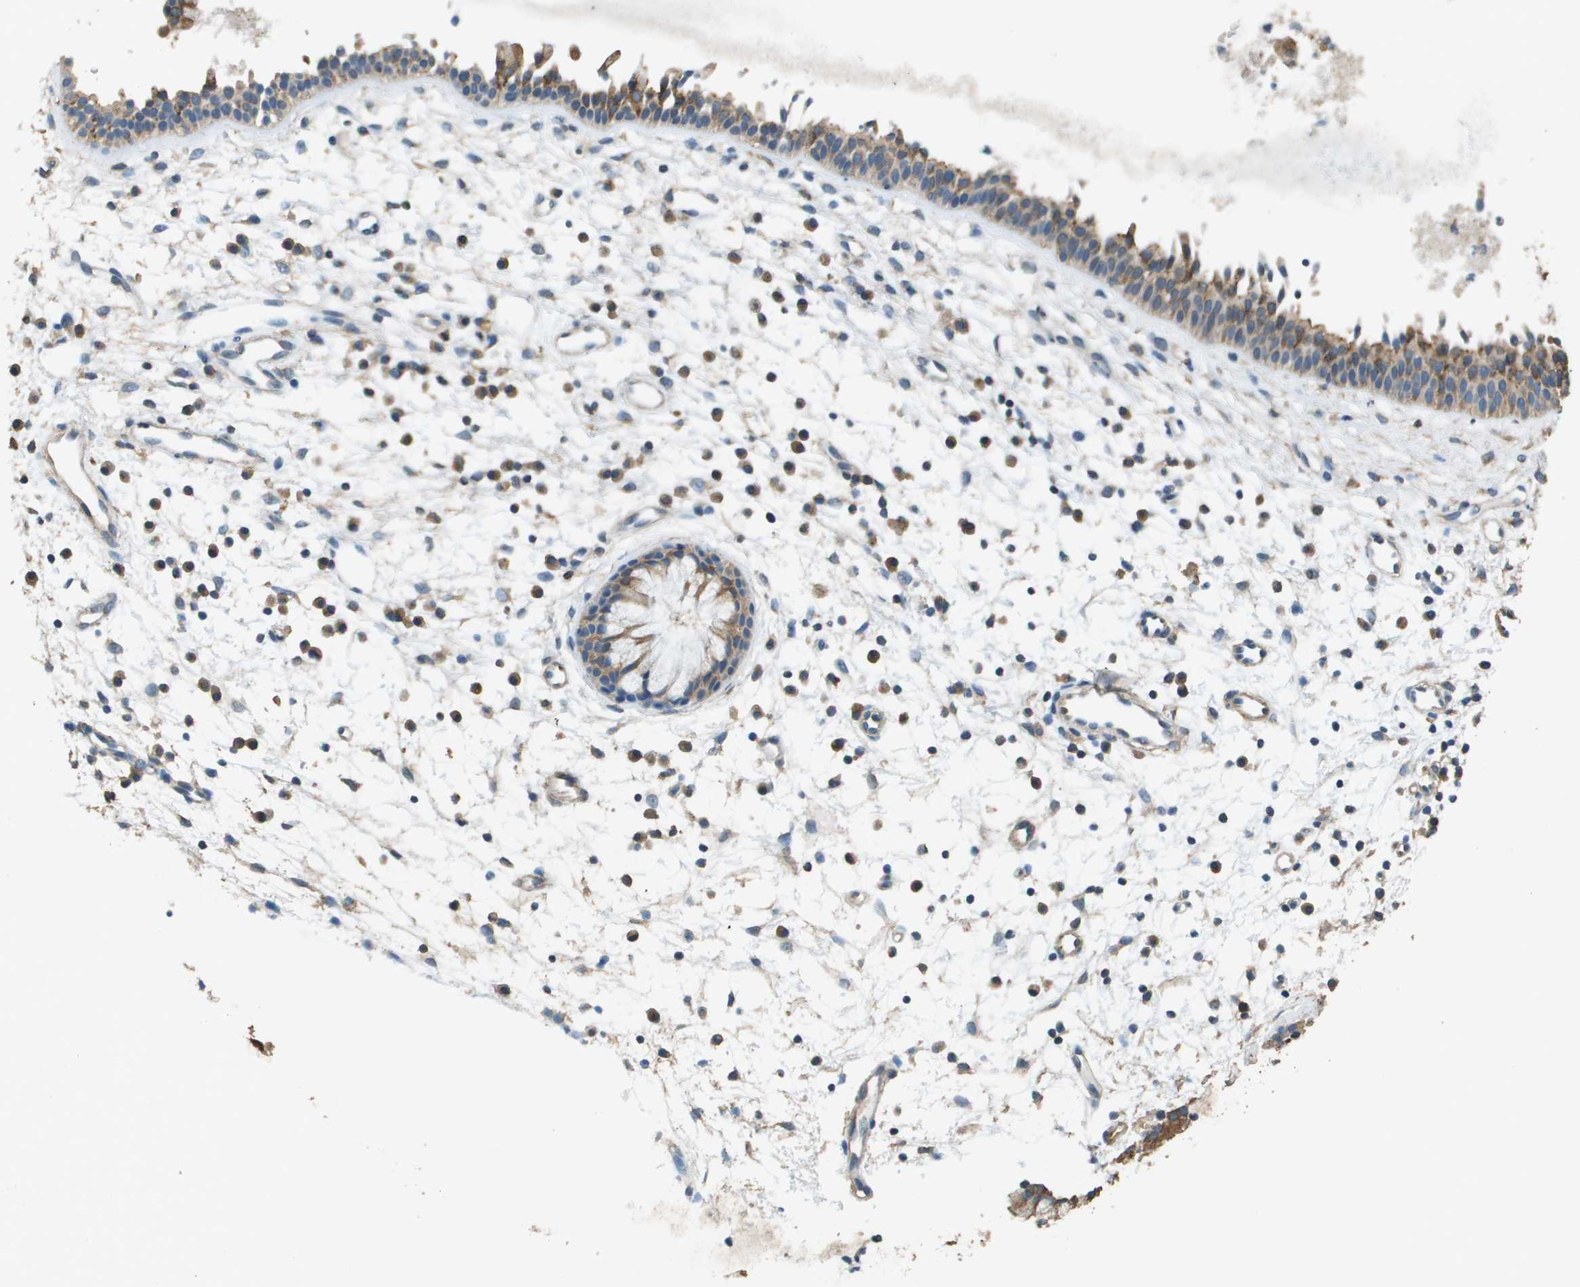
{"staining": {"intensity": "weak", "quantity": ">75%", "location": "cytoplasmic/membranous"}, "tissue": "nasopharynx", "cell_type": "Respiratory epithelial cells", "image_type": "normal", "snomed": [{"axis": "morphology", "description": "Normal tissue, NOS"}, {"axis": "topography", "description": "Nasopharynx"}], "caption": "Approximately >75% of respiratory epithelial cells in normal nasopharynx display weak cytoplasmic/membranous protein staining as visualized by brown immunohistochemical staining.", "gene": "MS4A7", "patient": {"sex": "male", "age": 21}}